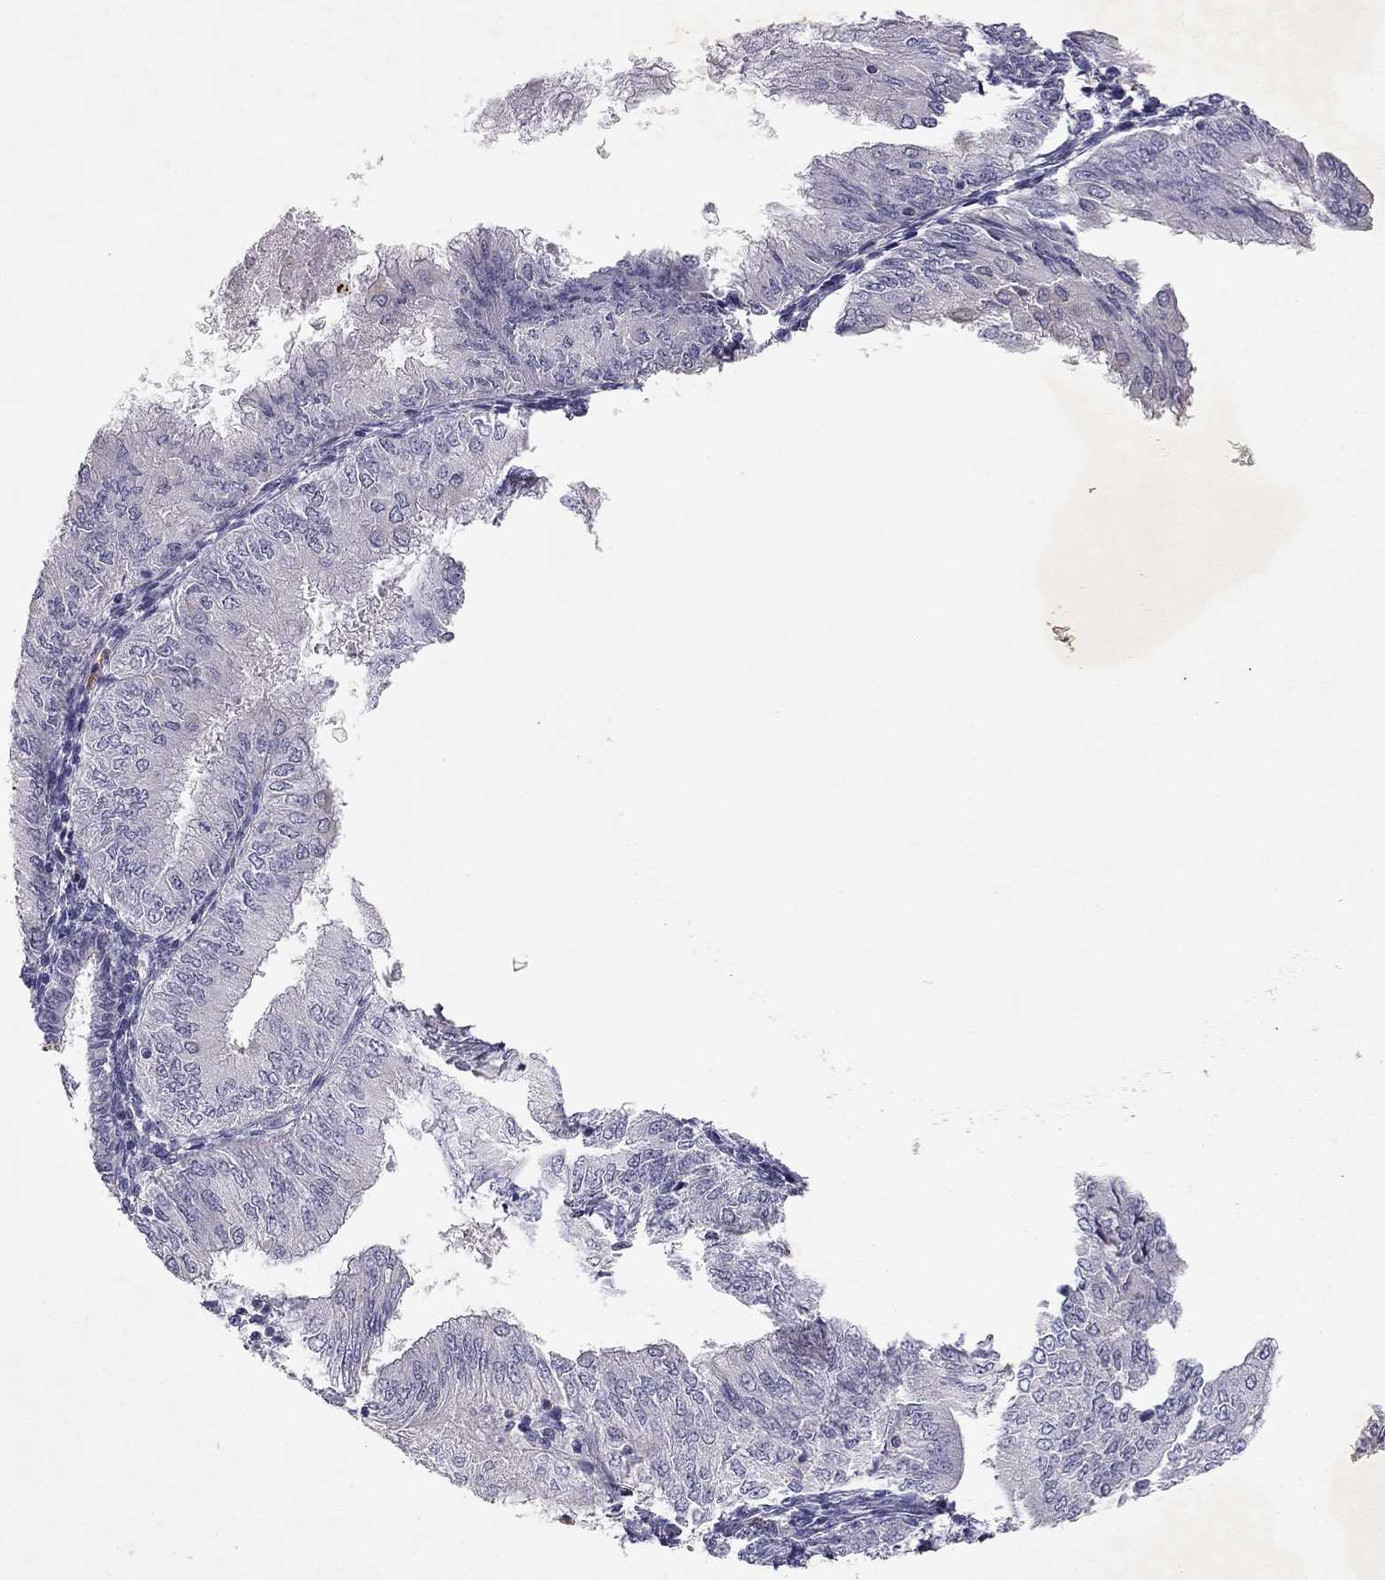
{"staining": {"intensity": "negative", "quantity": "none", "location": "none"}, "tissue": "endometrial cancer", "cell_type": "Tumor cells", "image_type": "cancer", "snomed": [{"axis": "morphology", "description": "Adenocarcinoma, NOS"}, {"axis": "topography", "description": "Endometrium"}], "caption": "Immunohistochemistry (IHC) histopathology image of endometrial adenocarcinoma stained for a protein (brown), which demonstrates no expression in tumor cells.", "gene": "SLC6A4", "patient": {"sex": "female", "age": 53}}